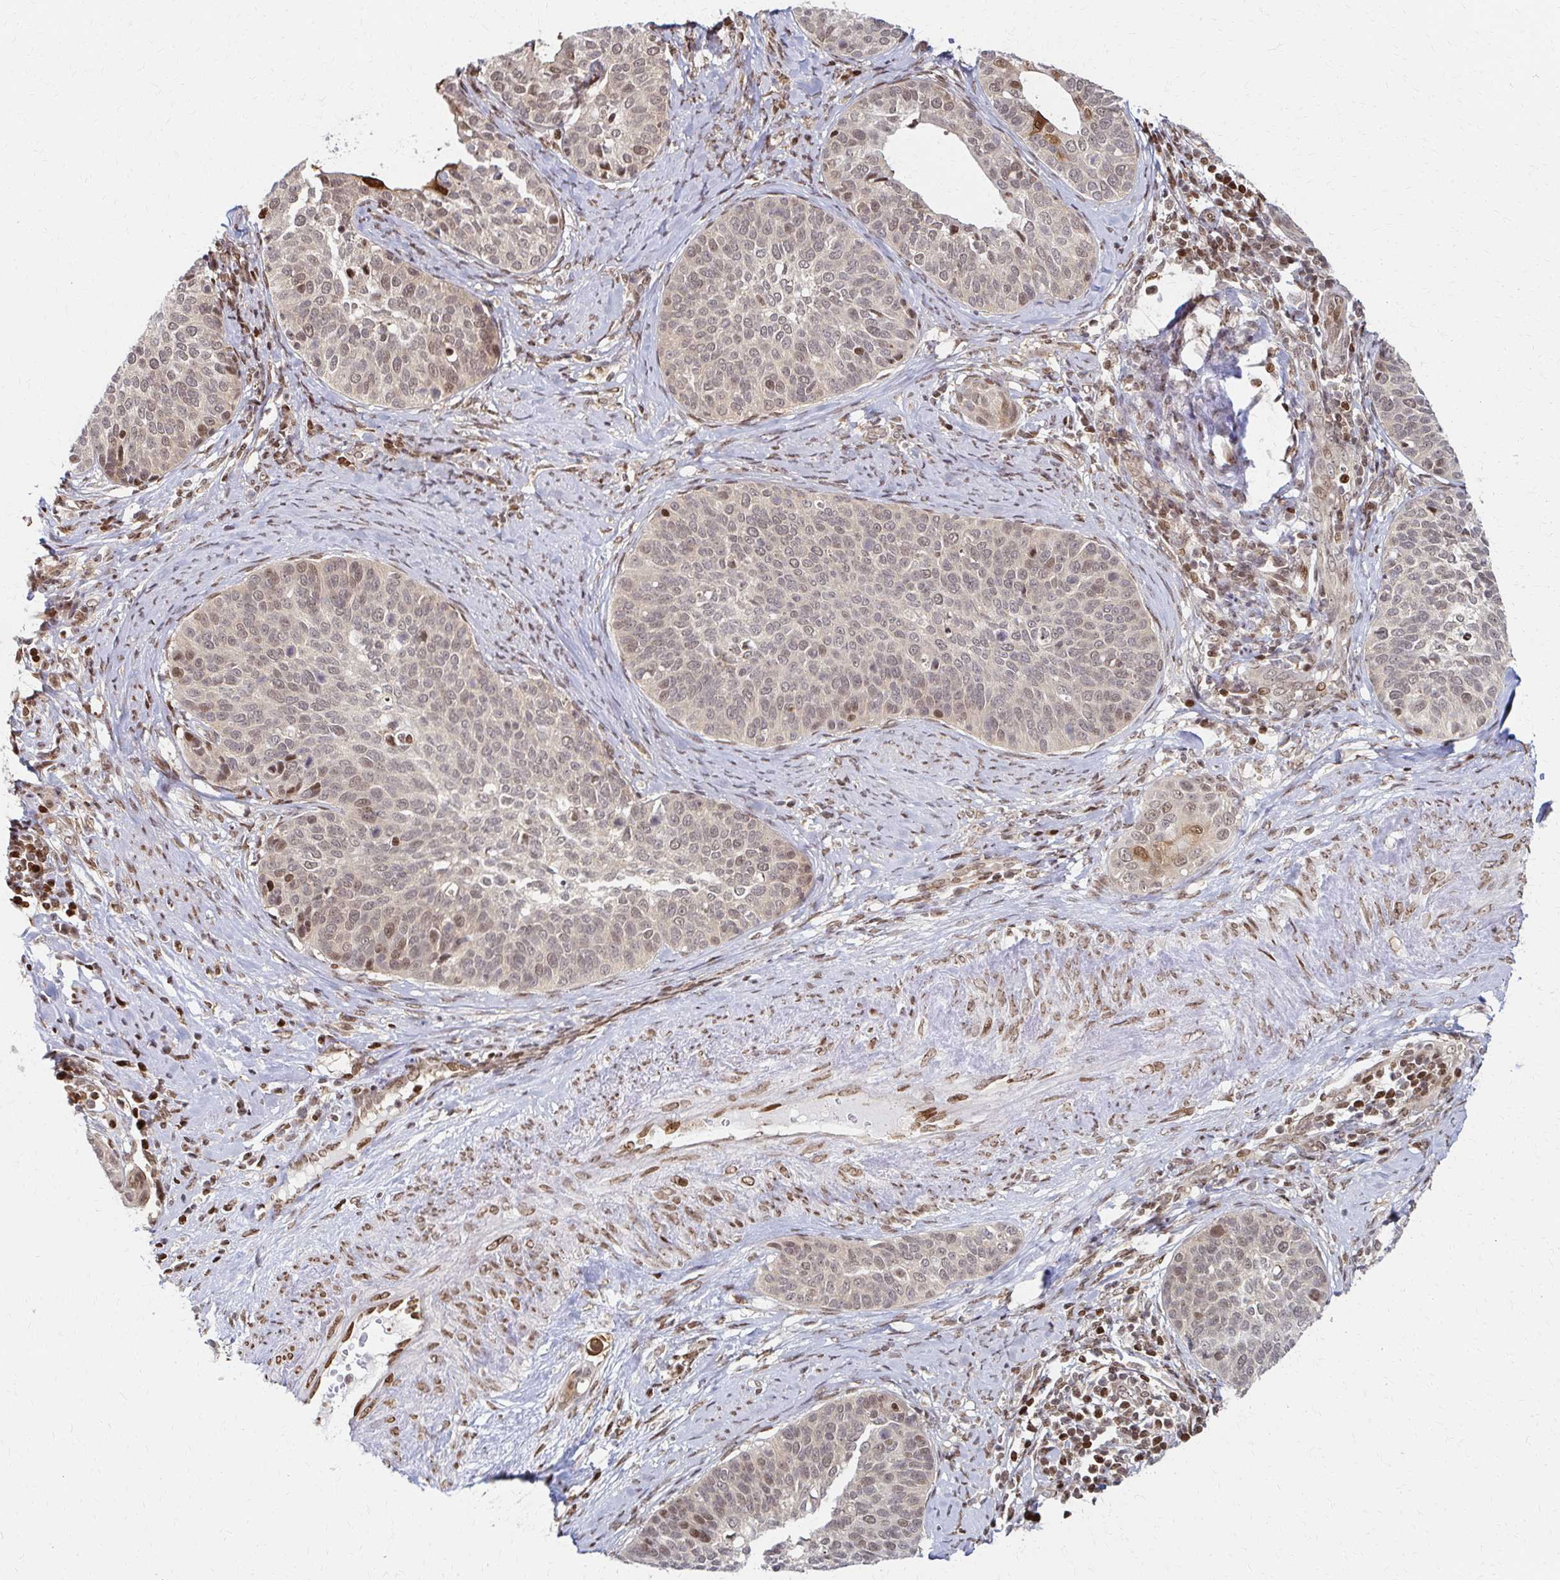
{"staining": {"intensity": "moderate", "quantity": "<25%", "location": "nuclear"}, "tissue": "cervical cancer", "cell_type": "Tumor cells", "image_type": "cancer", "snomed": [{"axis": "morphology", "description": "Squamous cell carcinoma, NOS"}, {"axis": "topography", "description": "Cervix"}], "caption": "High-power microscopy captured an IHC micrograph of squamous cell carcinoma (cervical), revealing moderate nuclear staining in about <25% of tumor cells. (IHC, brightfield microscopy, high magnification).", "gene": "PSMD7", "patient": {"sex": "female", "age": 69}}